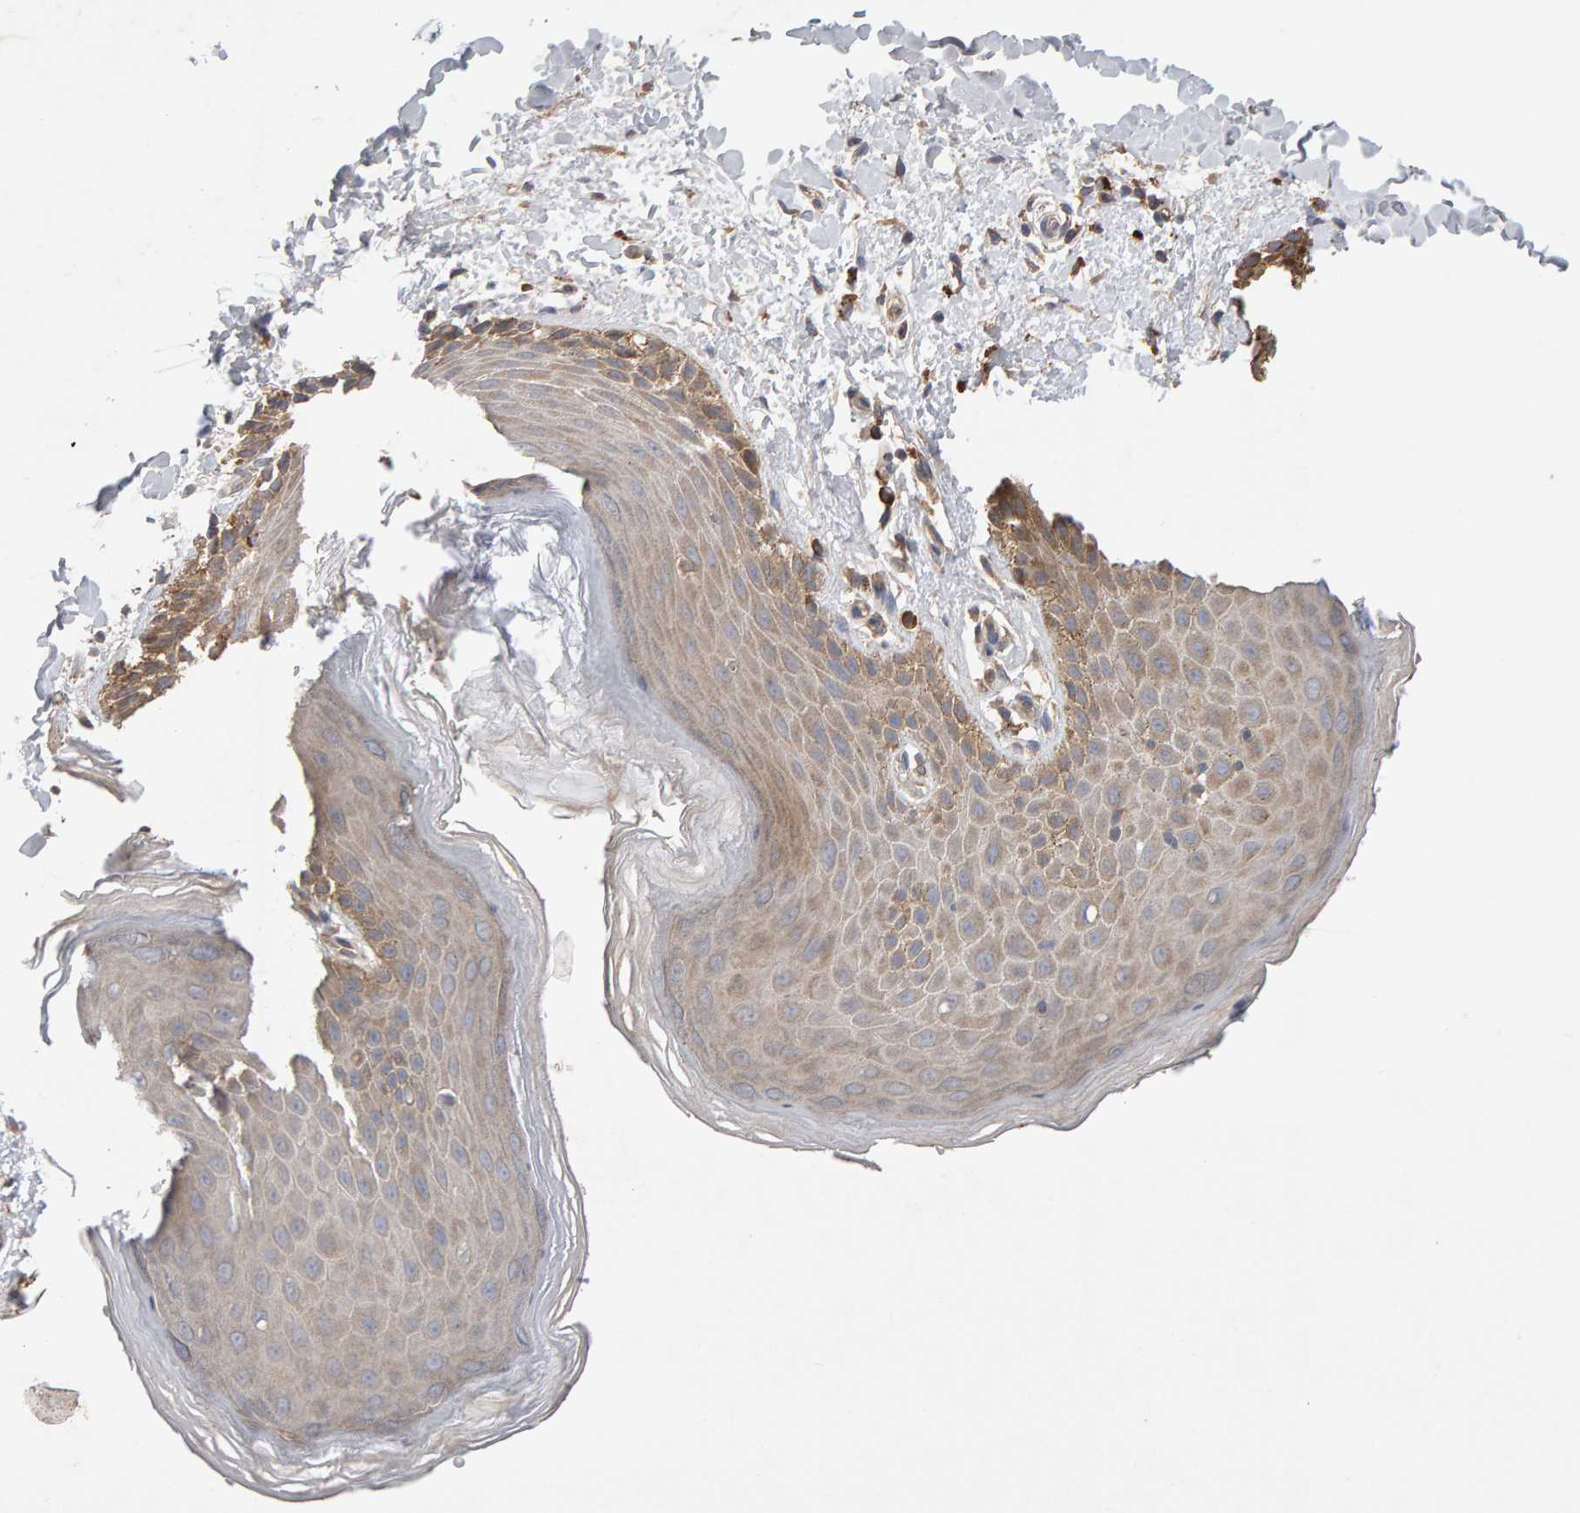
{"staining": {"intensity": "weak", "quantity": ">75%", "location": "cytoplasmic/membranous"}, "tissue": "skin", "cell_type": "Epidermal cells", "image_type": "normal", "snomed": [{"axis": "morphology", "description": "Normal tissue, NOS"}, {"axis": "topography", "description": "Anal"}, {"axis": "topography", "description": "Peripheral nerve tissue"}], "caption": "Epidermal cells reveal low levels of weak cytoplasmic/membranous expression in approximately >75% of cells in unremarkable skin.", "gene": "RNF19A", "patient": {"sex": "male", "age": 44}}